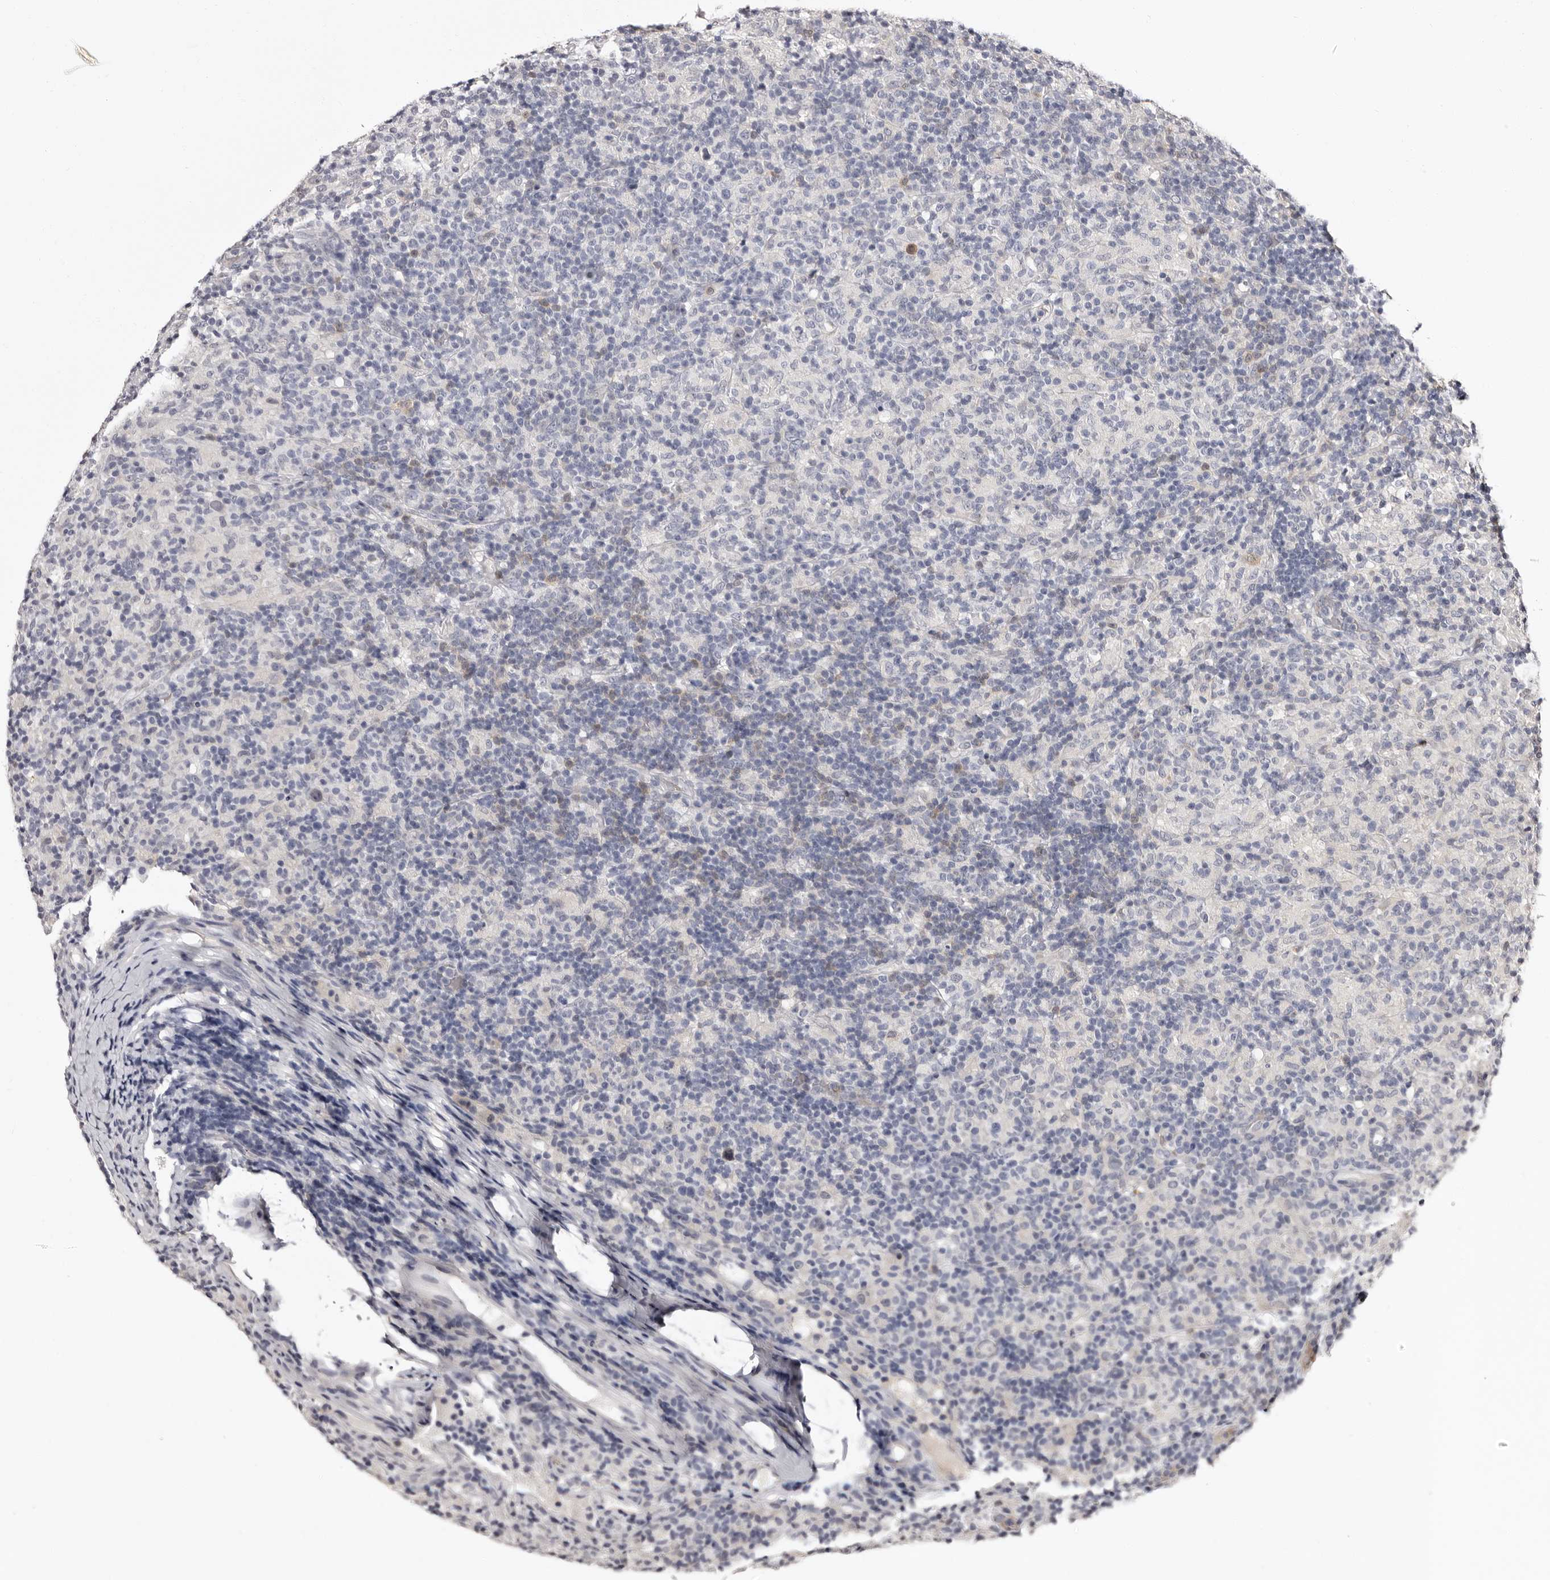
{"staining": {"intensity": "negative", "quantity": "none", "location": "none"}, "tissue": "lymphoma", "cell_type": "Tumor cells", "image_type": "cancer", "snomed": [{"axis": "morphology", "description": "Hodgkin's disease, NOS"}, {"axis": "topography", "description": "Lymph node"}], "caption": "Tumor cells are negative for protein expression in human lymphoma.", "gene": "BPGM", "patient": {"sex": "male", "age": 70}}